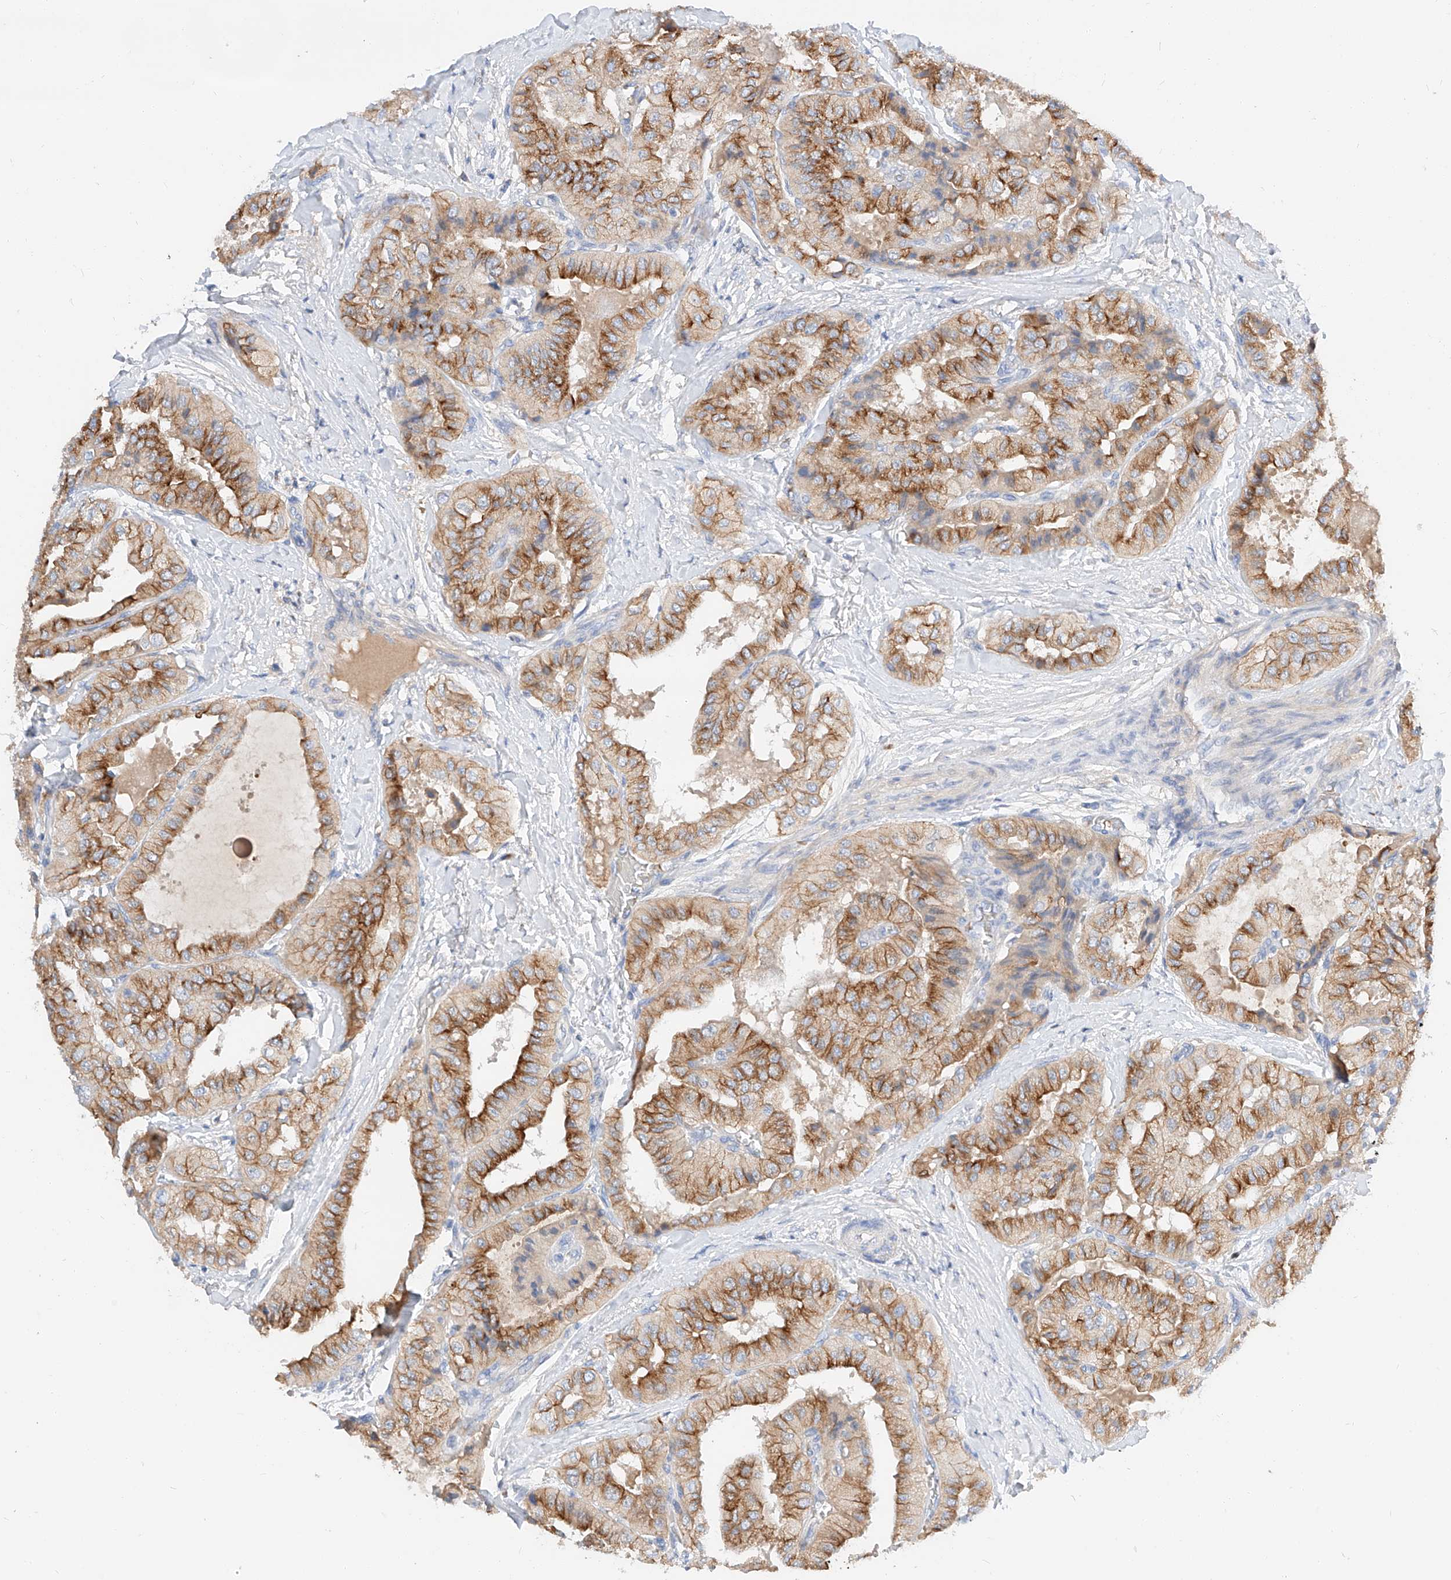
{"staining": {"intensity": "moderate", "quantity": ">75%", "location": "cytoplasmic/membranous"}, "tissue": "thyroid cancer", "cell_type": "Tumor cells", "image_type": "cancer", "snomed": [{"axis": "morphology", "description": "Papillary adenocarcinoma, NOS"}, {"axis": "topography", "description": "Thyroid gland"}], "caption": "This image exhibits thyroid cancer stained with IHC to label a protein in brown. The cytoplasmic/membranous of tumor cells show moderate positivity for the protein. Nuclei are counter-stained blue.", "gene": "MAP7", "patient": {"sex": "female", "age": 59}}